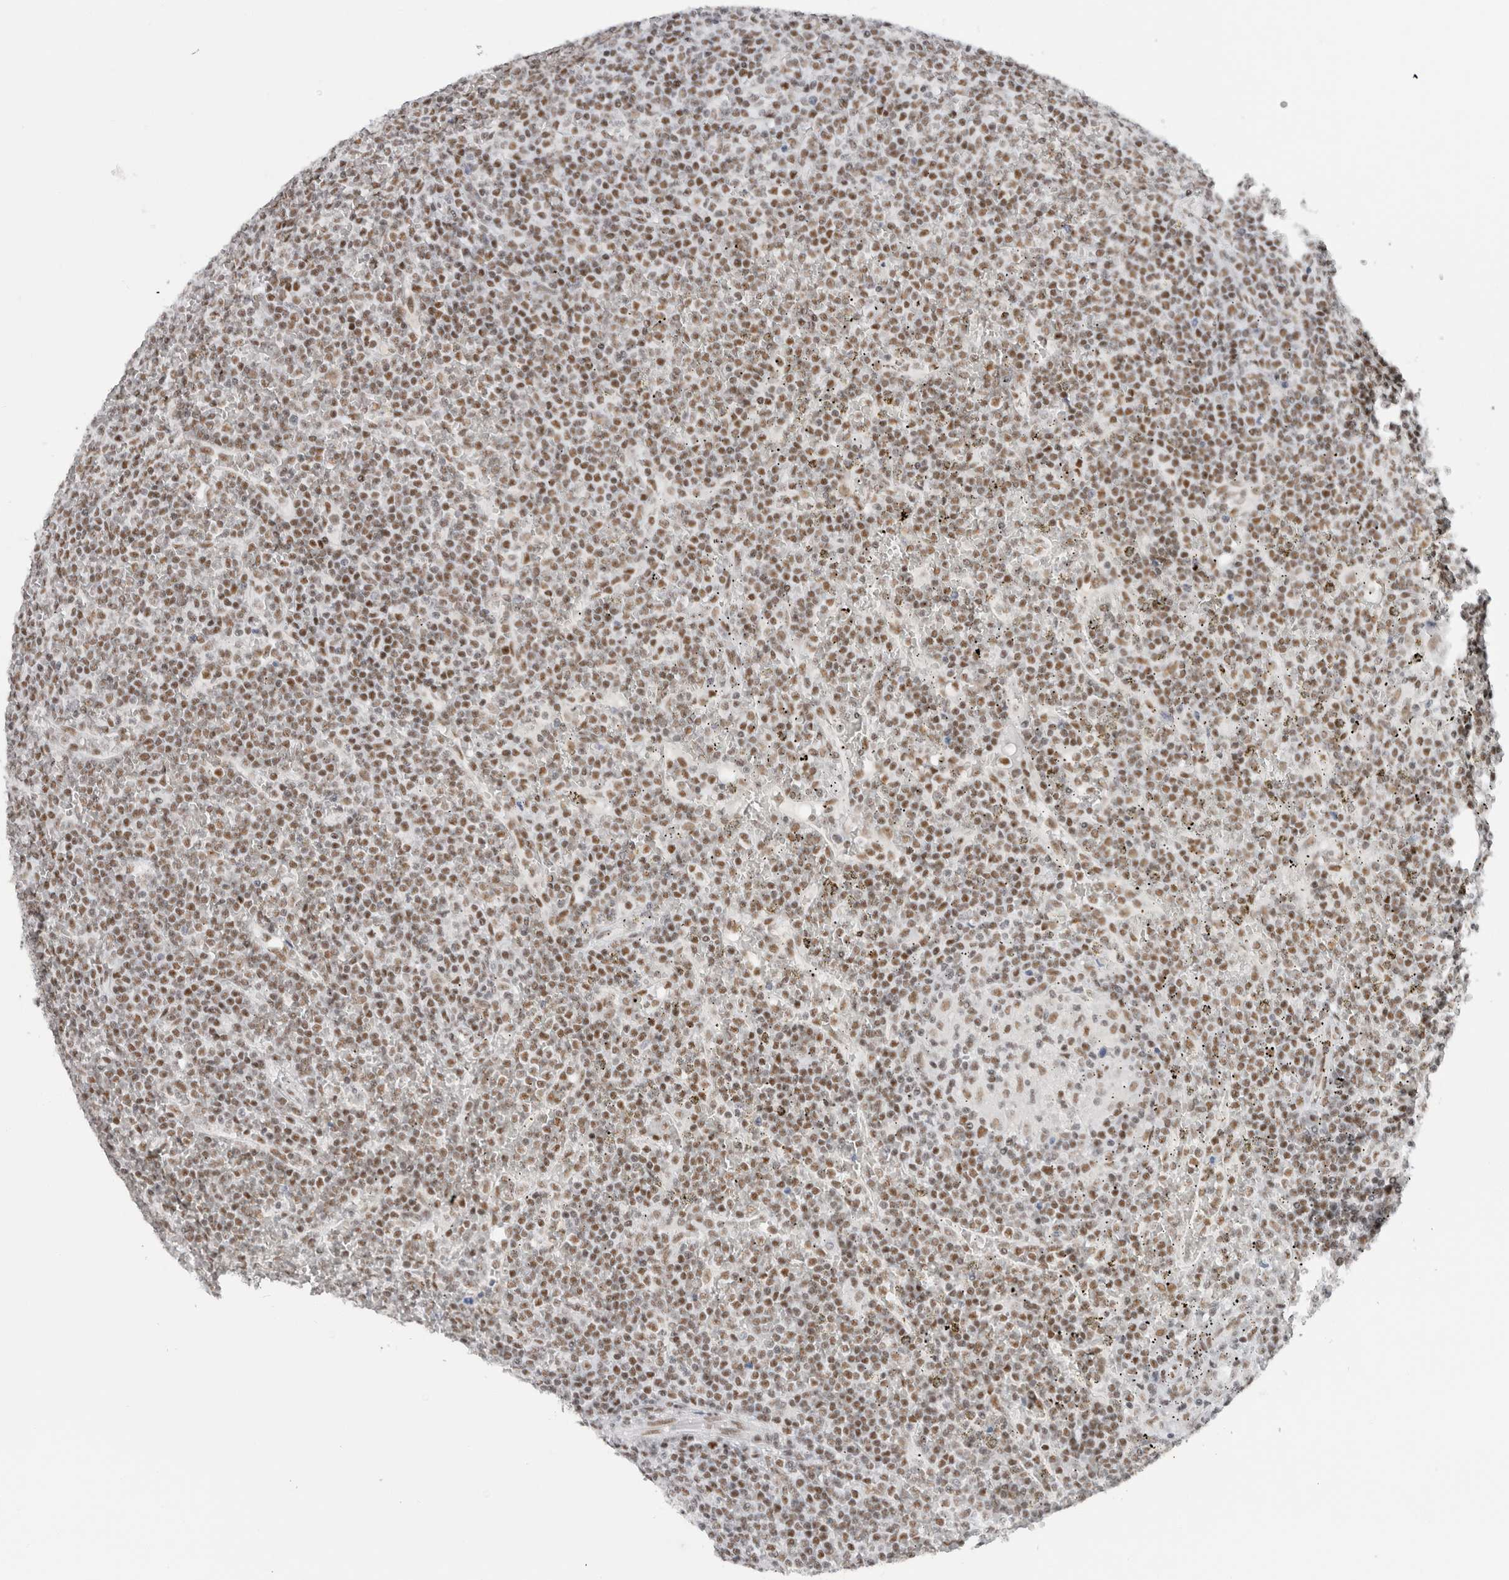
{"staining": {"intensity": "moderate", "quantity": ">75%", "location": "nuclear"}, "tissue": "lymphoma", "cell_type": "Tumor cells", "image_type": "cancer", "snomed": [{"axis": "morphology", "description": "Malignant lymphoma, non-Hodgkin's type, Low grade"}, {"axis": "topography", "description": "Spleen"}], "caption": "Protein analysis of lymphoma tissue exhibits moderate nuclear expression in about >75% of tumor cells. (DAB IHC, brown staining for protein, blue staining for nuclei).", "gene": "COPS7A", "patient": {"sex": "female", "age": 19}}